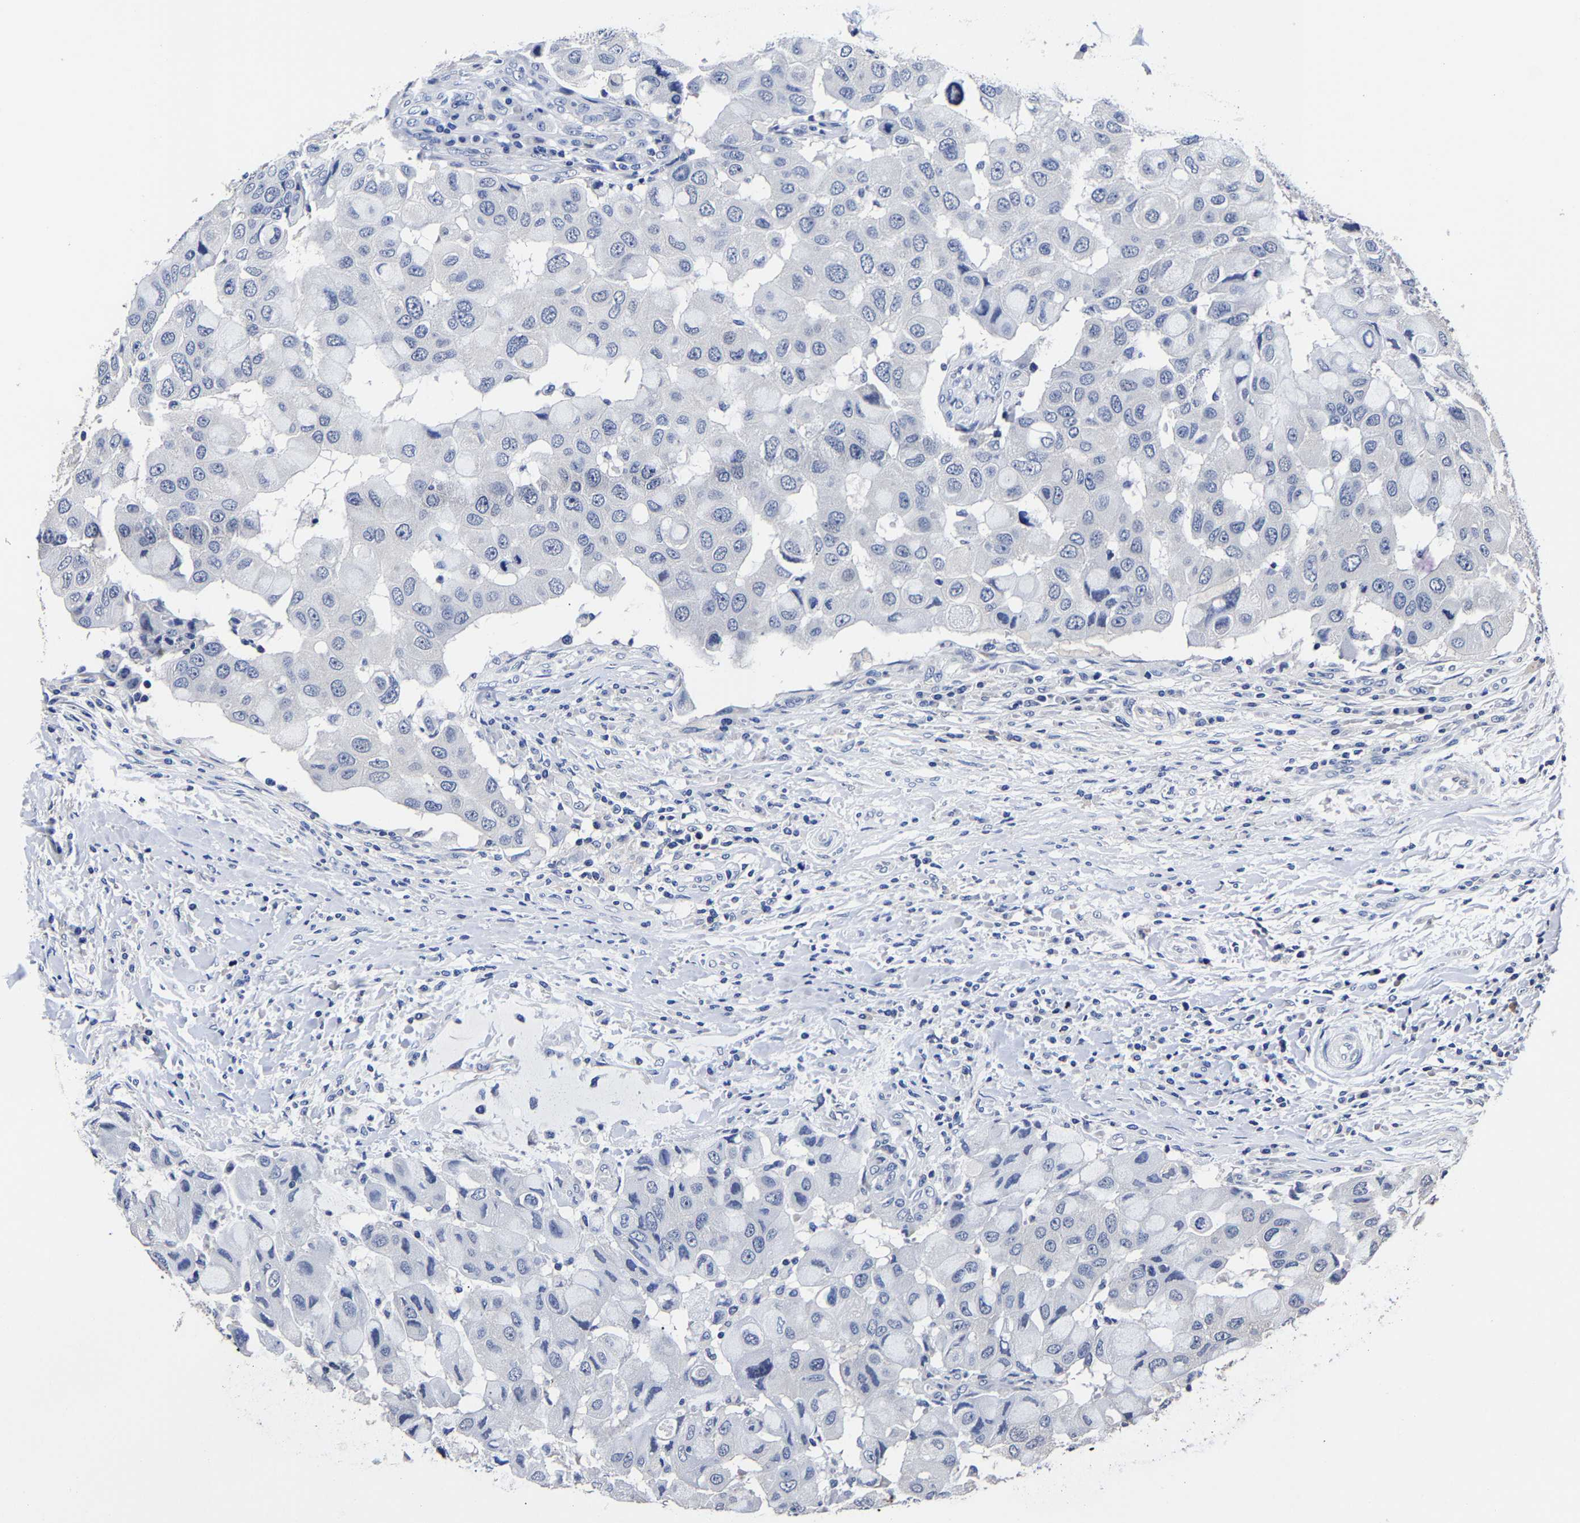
{"staining": {"intensity": "negative", "quantity": "none", "location": "none"}, "tissue": "breast cancer", "cell_type": "Tumor cells", "image_type": "cancer", "snomed": [{"axis": "morphology", "description": "Duct carcinoma"}, {"axis": "topography", "description": "Breast"}], "caption": "This is a photomicrograph of immunohistochemistry staining of breast cancer, which shows no positivity in tumor cells. (DAB immunohistochemistry visualized using brightfield microscopy, high magnification).", "gene": "AKAP4", "patient": {"sex": "female", "age": 27}}